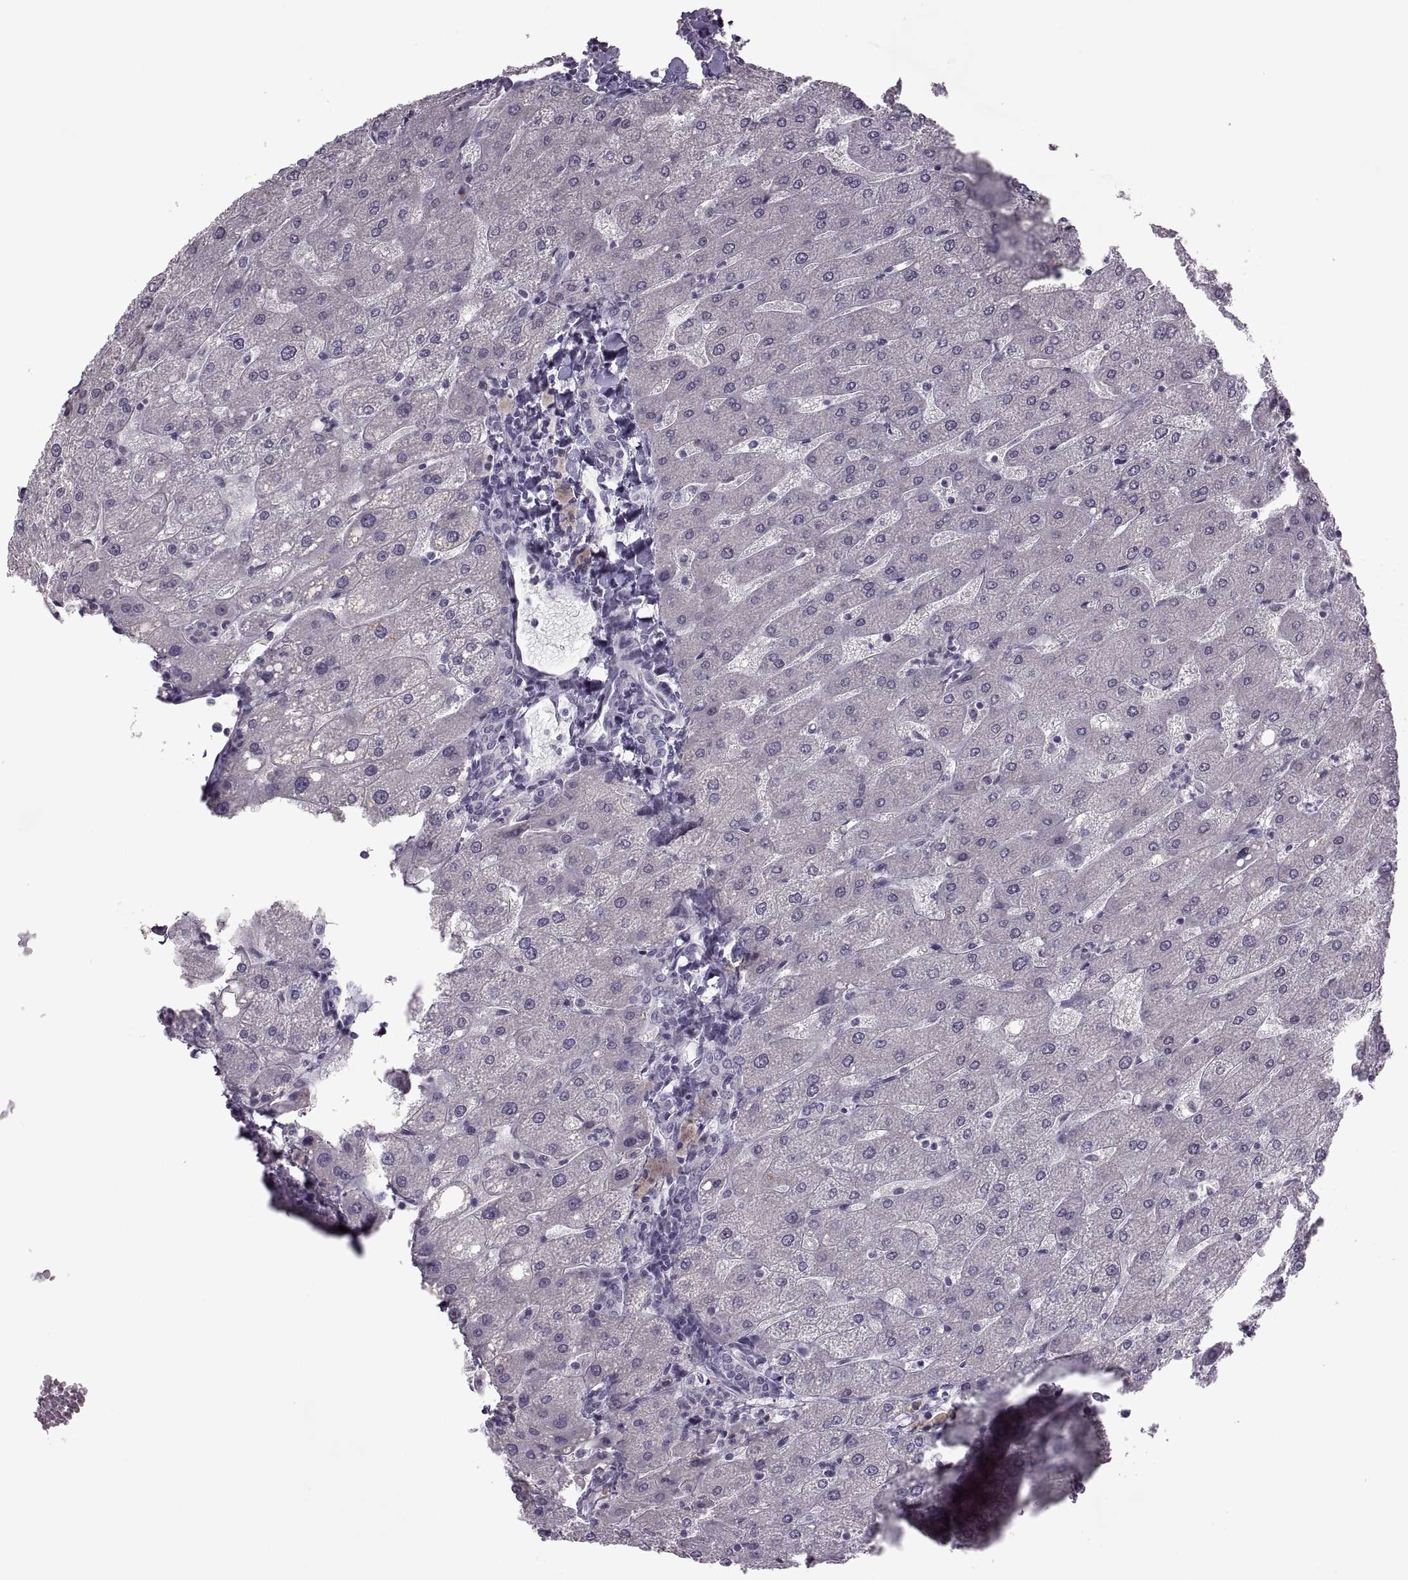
{"staining": {"intensity": "negative", "quantity": "none", "location": "none"}, "tissue": "liver", "cell_type": "Cholangiocytes", "image_type": "normal", "snomed": [{"axis": "morphology", "description": "Normal tissue, NOS"}, {"axis": "topography", "description": "Liver"}], "caption": "DAB (3,3'-diaminobenzidine) immunohistochemical staining of normal human liver exhibits no significant expression in cholangiocytes. The staining was performed using DAB to visualize the protein expression in brown, while the nuclei were stained in blue with hematoxylin (Magnification: 20x).", "gene": "MGAT4D", "patient": {"sex": "male", "age": 67}}